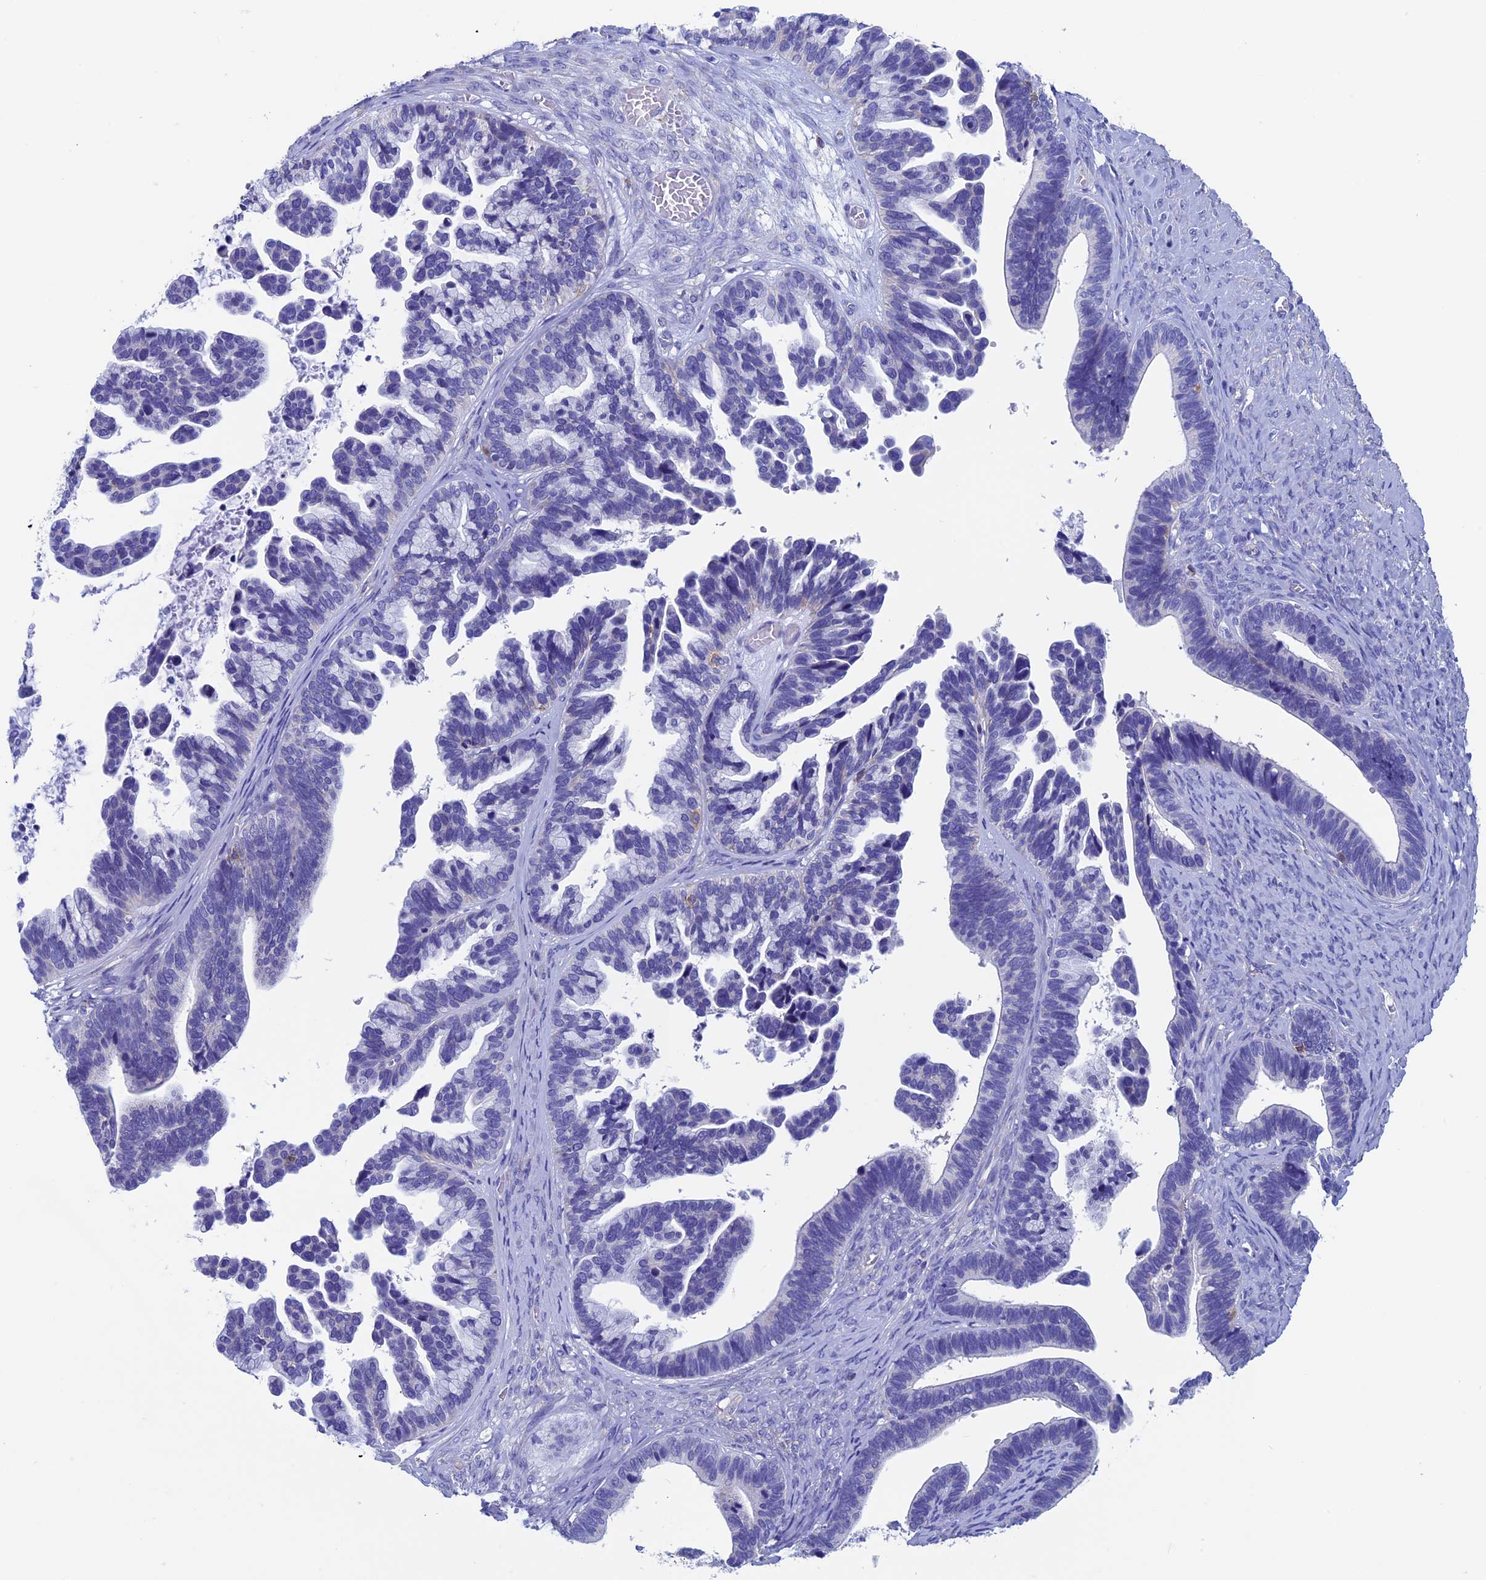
{"staining": {"intensity": "negative", "quantity": "none", "location": "none"}, "tissue": "ovarian cancer", "cell_type": "Tumor cells", "image_type": "cancer", "snomed": [{"axis": "morphology", "description": "Cystadenocarcinoma, serous, NOS"}, {"axis": "topography", "description": "Ovary"}], "caption": "Ovarian cancer was stained to show a protein in brown. There is no significant expression in tumor cells.", "gene": "SEPTIN1", "patient": {"sex": "female", "age": 56}}